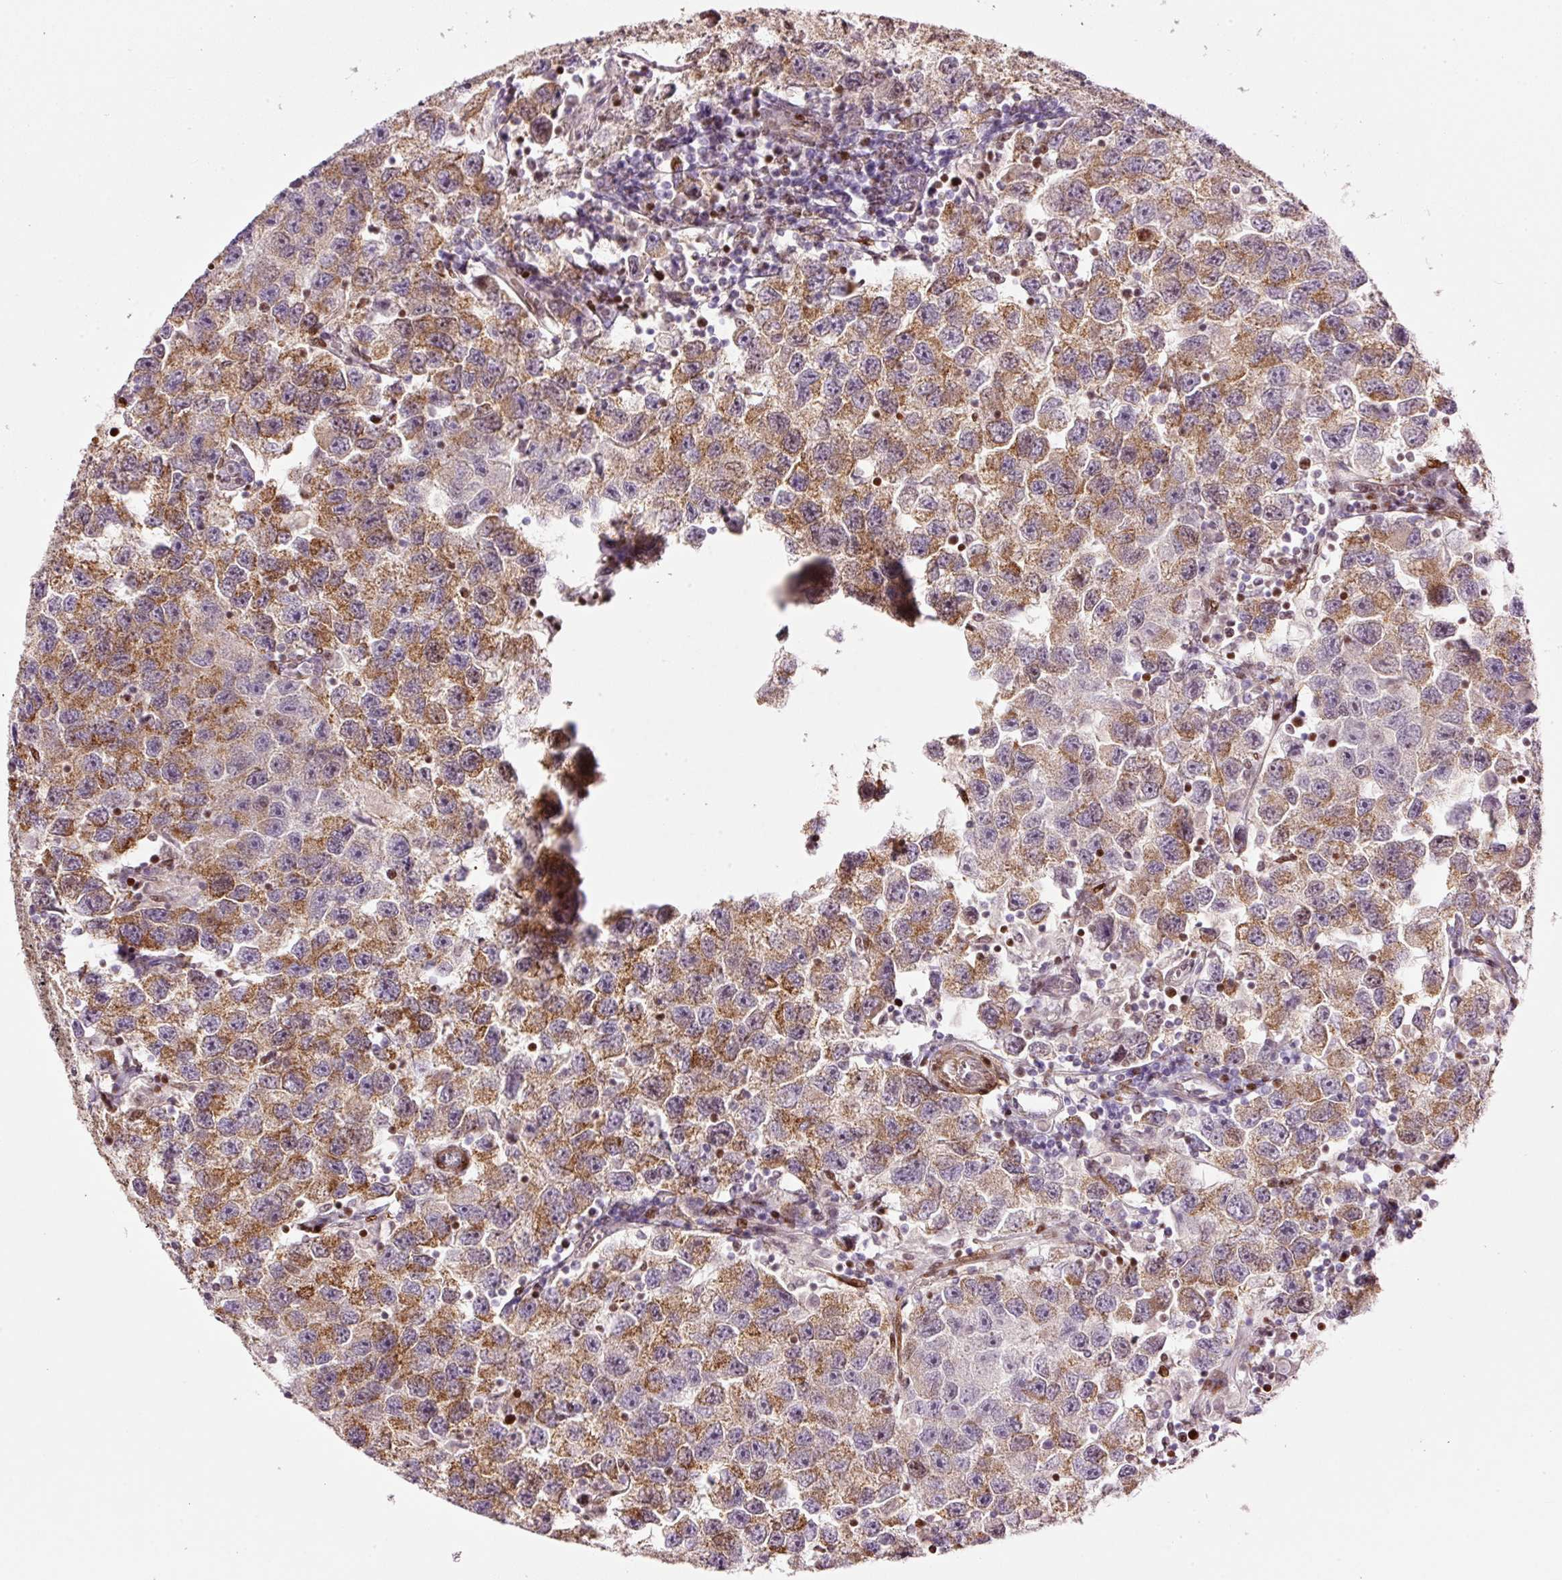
{"staining": {"intensity": "moderate", "quantity": ">75%", "location": "cytoplasmic/membranous"}, "tissue": "testis cancer", "cell_type": "Tumor cells", "image_type": "cancer", "snomed": [{"axis": "morphology", "description": "Seminoma, NOS"}, {"axis": "topography", "description": "Testis"}], "caption": "A high-resolution image shows immunohistochemistry staining of testis seminoma, which exhibits moderate cytoplasmic/membranous positivity in approximately >75% of tumor cells.", "gene": "TMEM8B", "patient": {"sex": "male", "age": 26}}